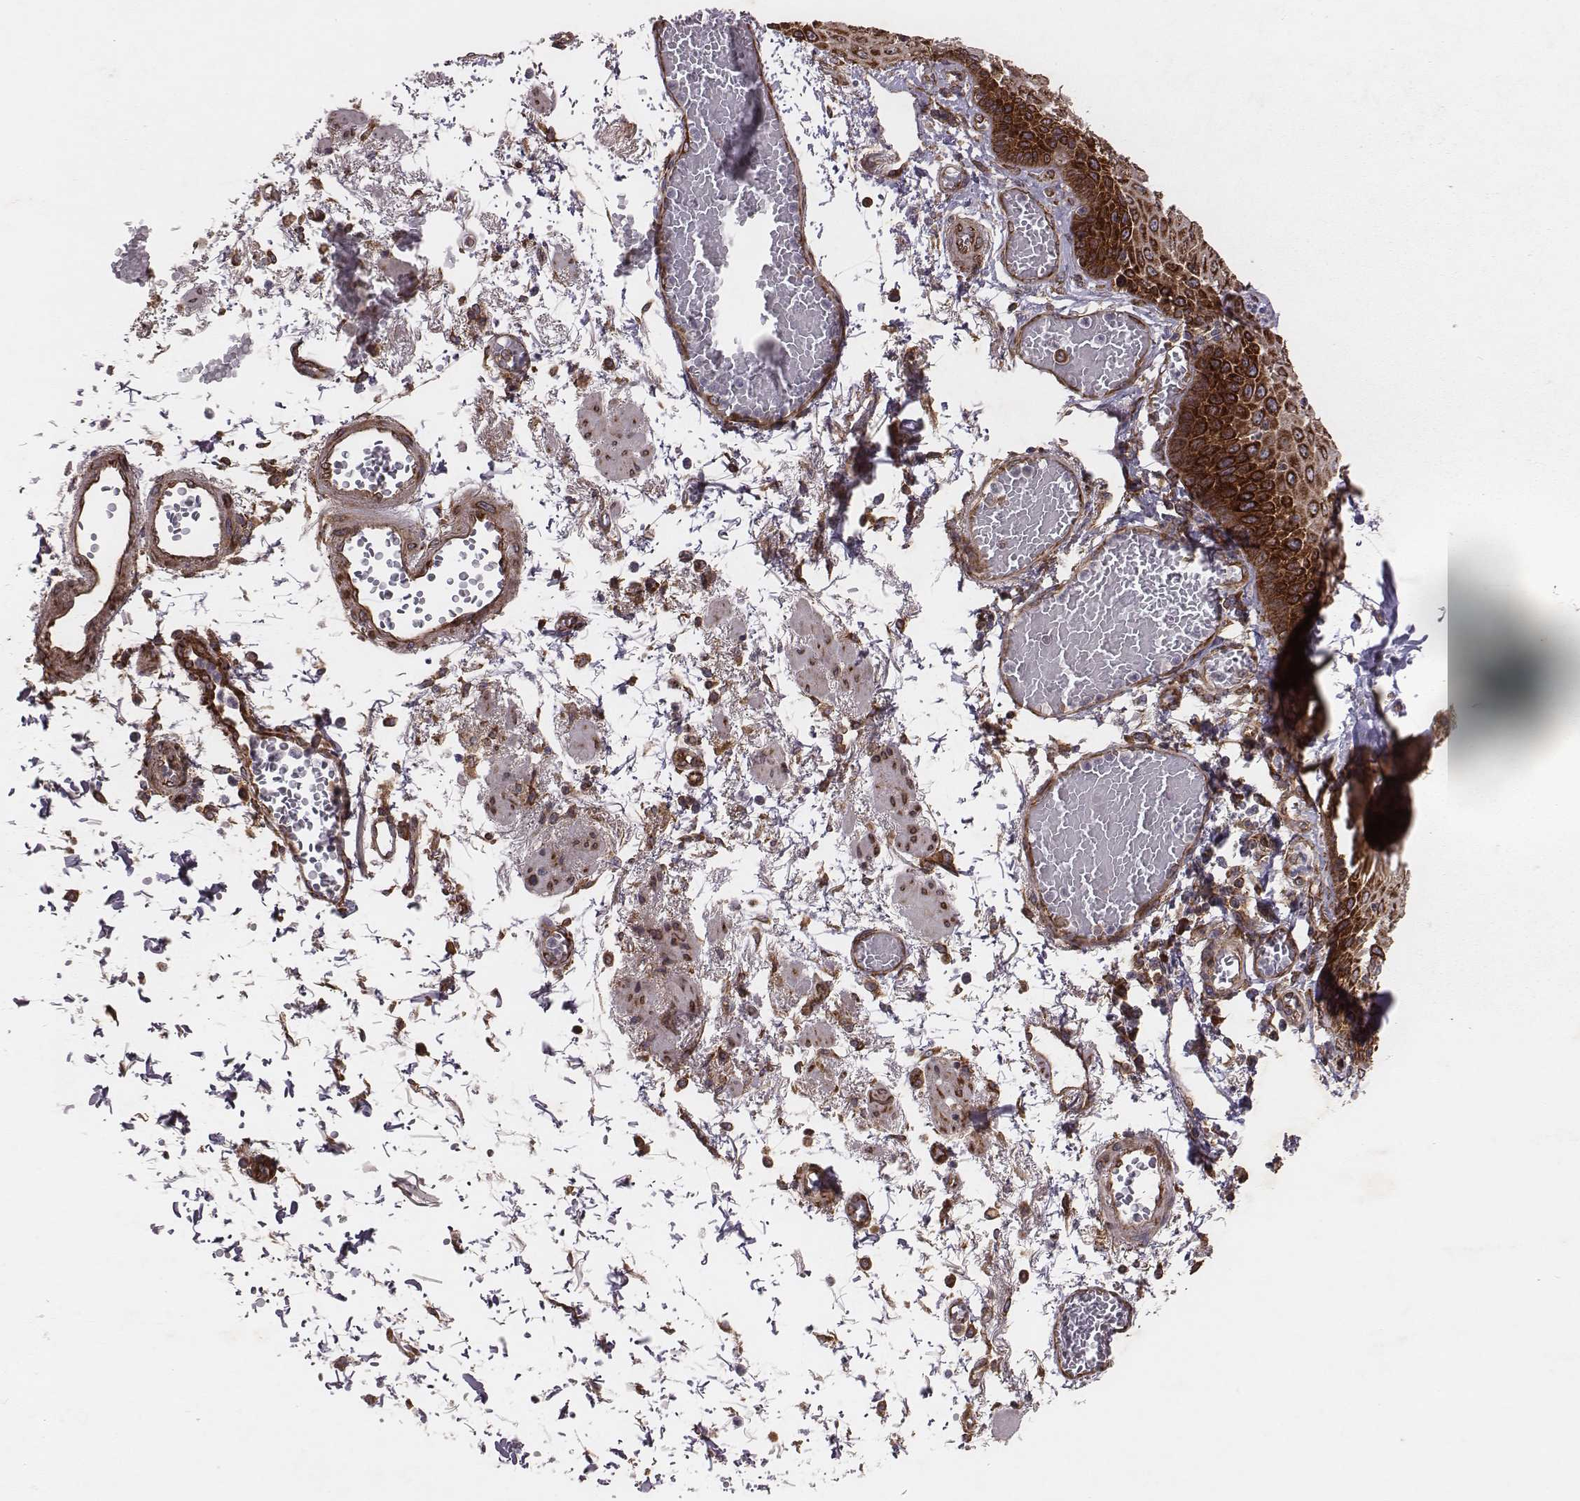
{"staining": {"intensity": "strong", "quantity": ">75%", "location": "cytoplasmic/membranous"}, "tissue": "esophagus", "cell_type": "Squamous epithelial cells", "image_type": "normal", "snomed": [{"axis": "morphology", "description": "Normal tissue, NOS"}, {"axis": "morphology", "description": "Adenocarcinoma, NOS"}, {"axis": "topography", "description": "Esophagus"}], "caption": "Esophagus was stained to show a protein in brown. There is high levels of strong cytoplasmic/membranous expression in about >75% of squamous epithelial cells. (IHC, brightfield microscopy, high magnification).", "gene": "TXLNA", "patient": {"sex": "male", "age": 81}}